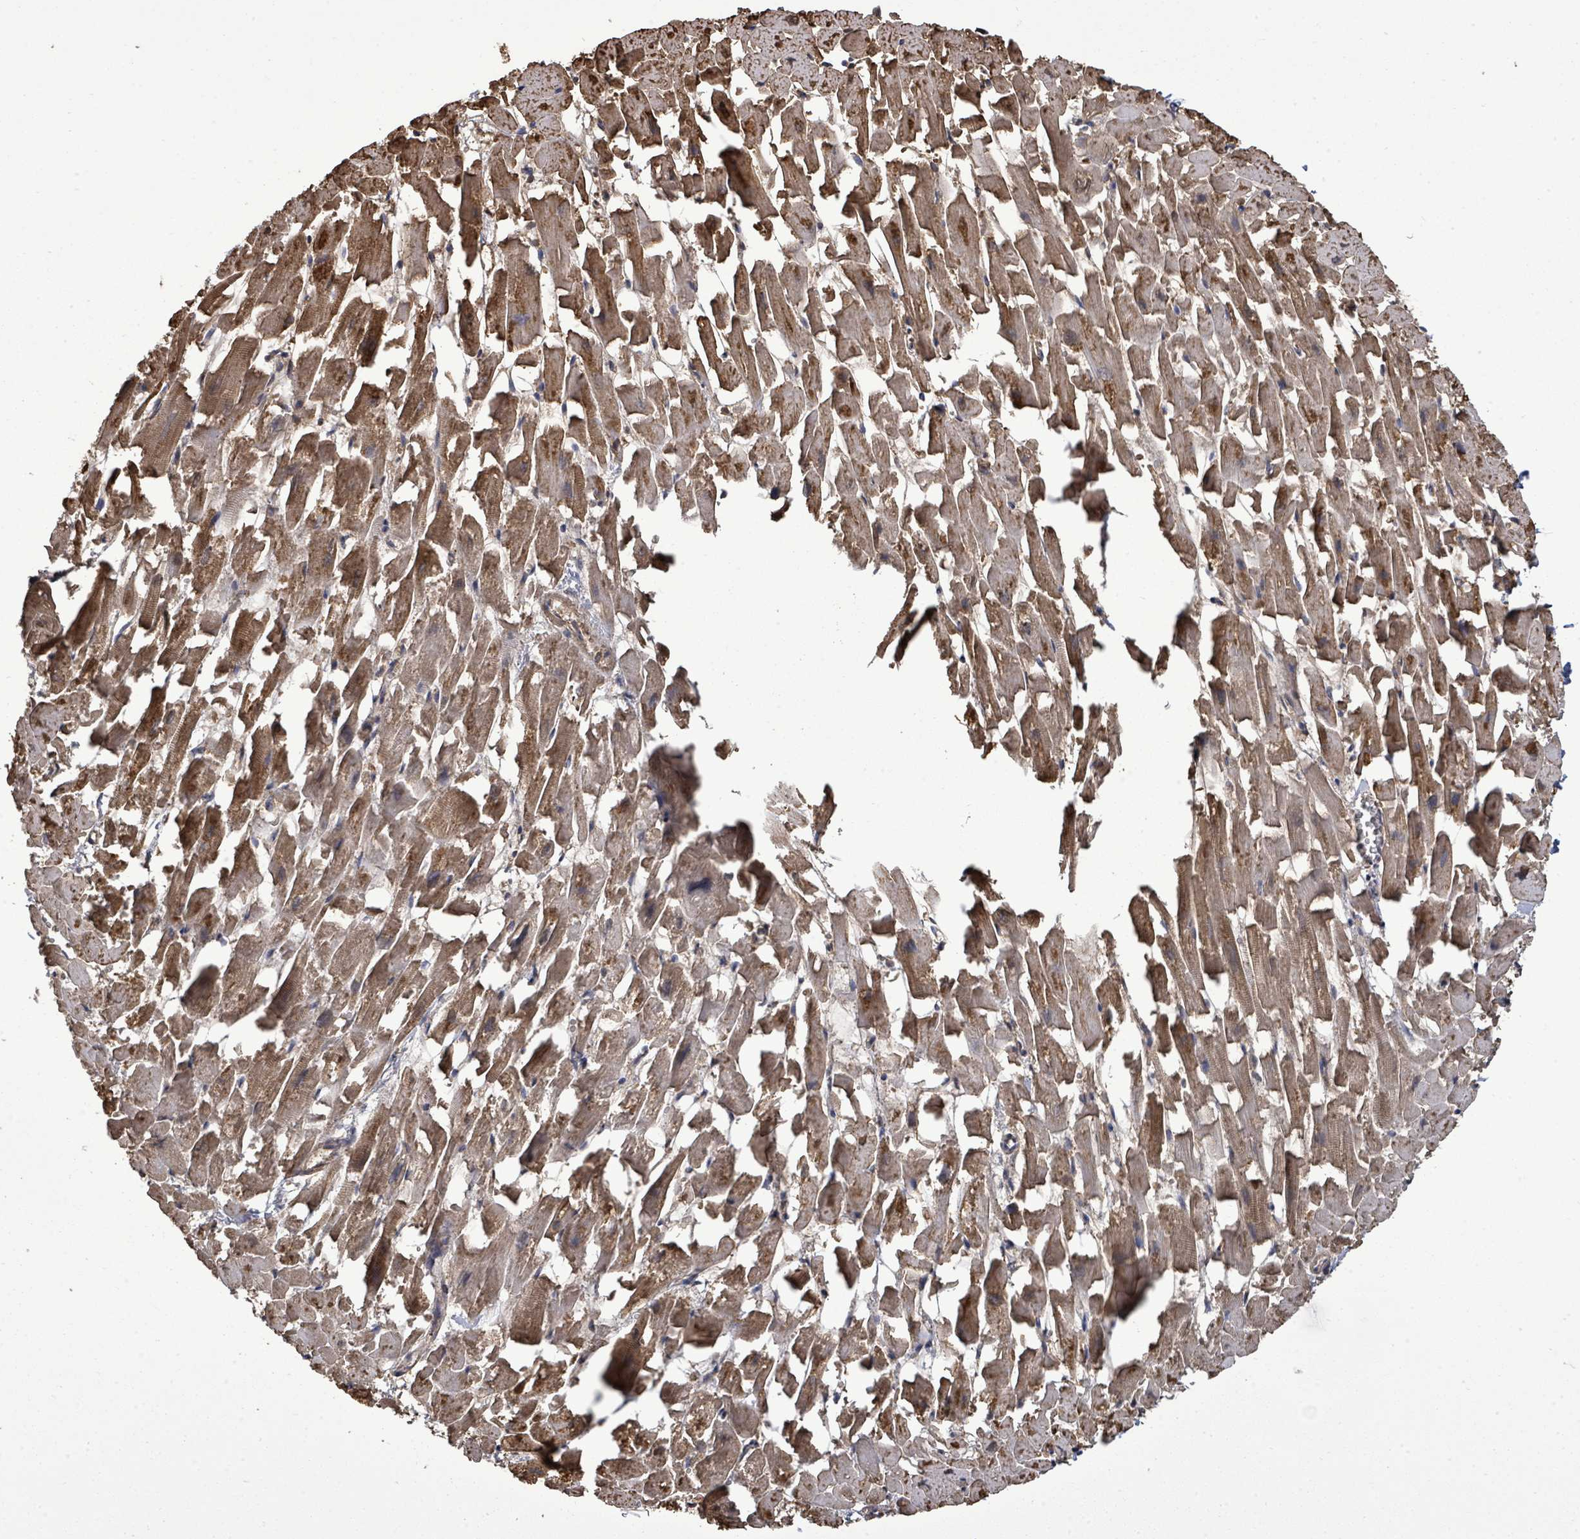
{"staining": {"intensity": "strong", "quantity": ">75%", "location": "cytoplasmic/membranous"}, "tissue": "heart muscle", "cell_type": "Cardiomyocytes", "image_type": "normal", "snomed": [{"axis": "morphology", "description": "Normal tissue, NOS"}, {"axis": "topography", "description": "Heart"}], "caption": "A brown stain labels strong cytoplasmic/membranous positivity of a protein in cardiomyocytes of benign heart muscle. (Stains: DAB in brown, nuclei in blue, Microscopy: brightfield microscopy at high magnification).", "gene": "MTMR12", "patient": {"sex": "female", "age": 64}}